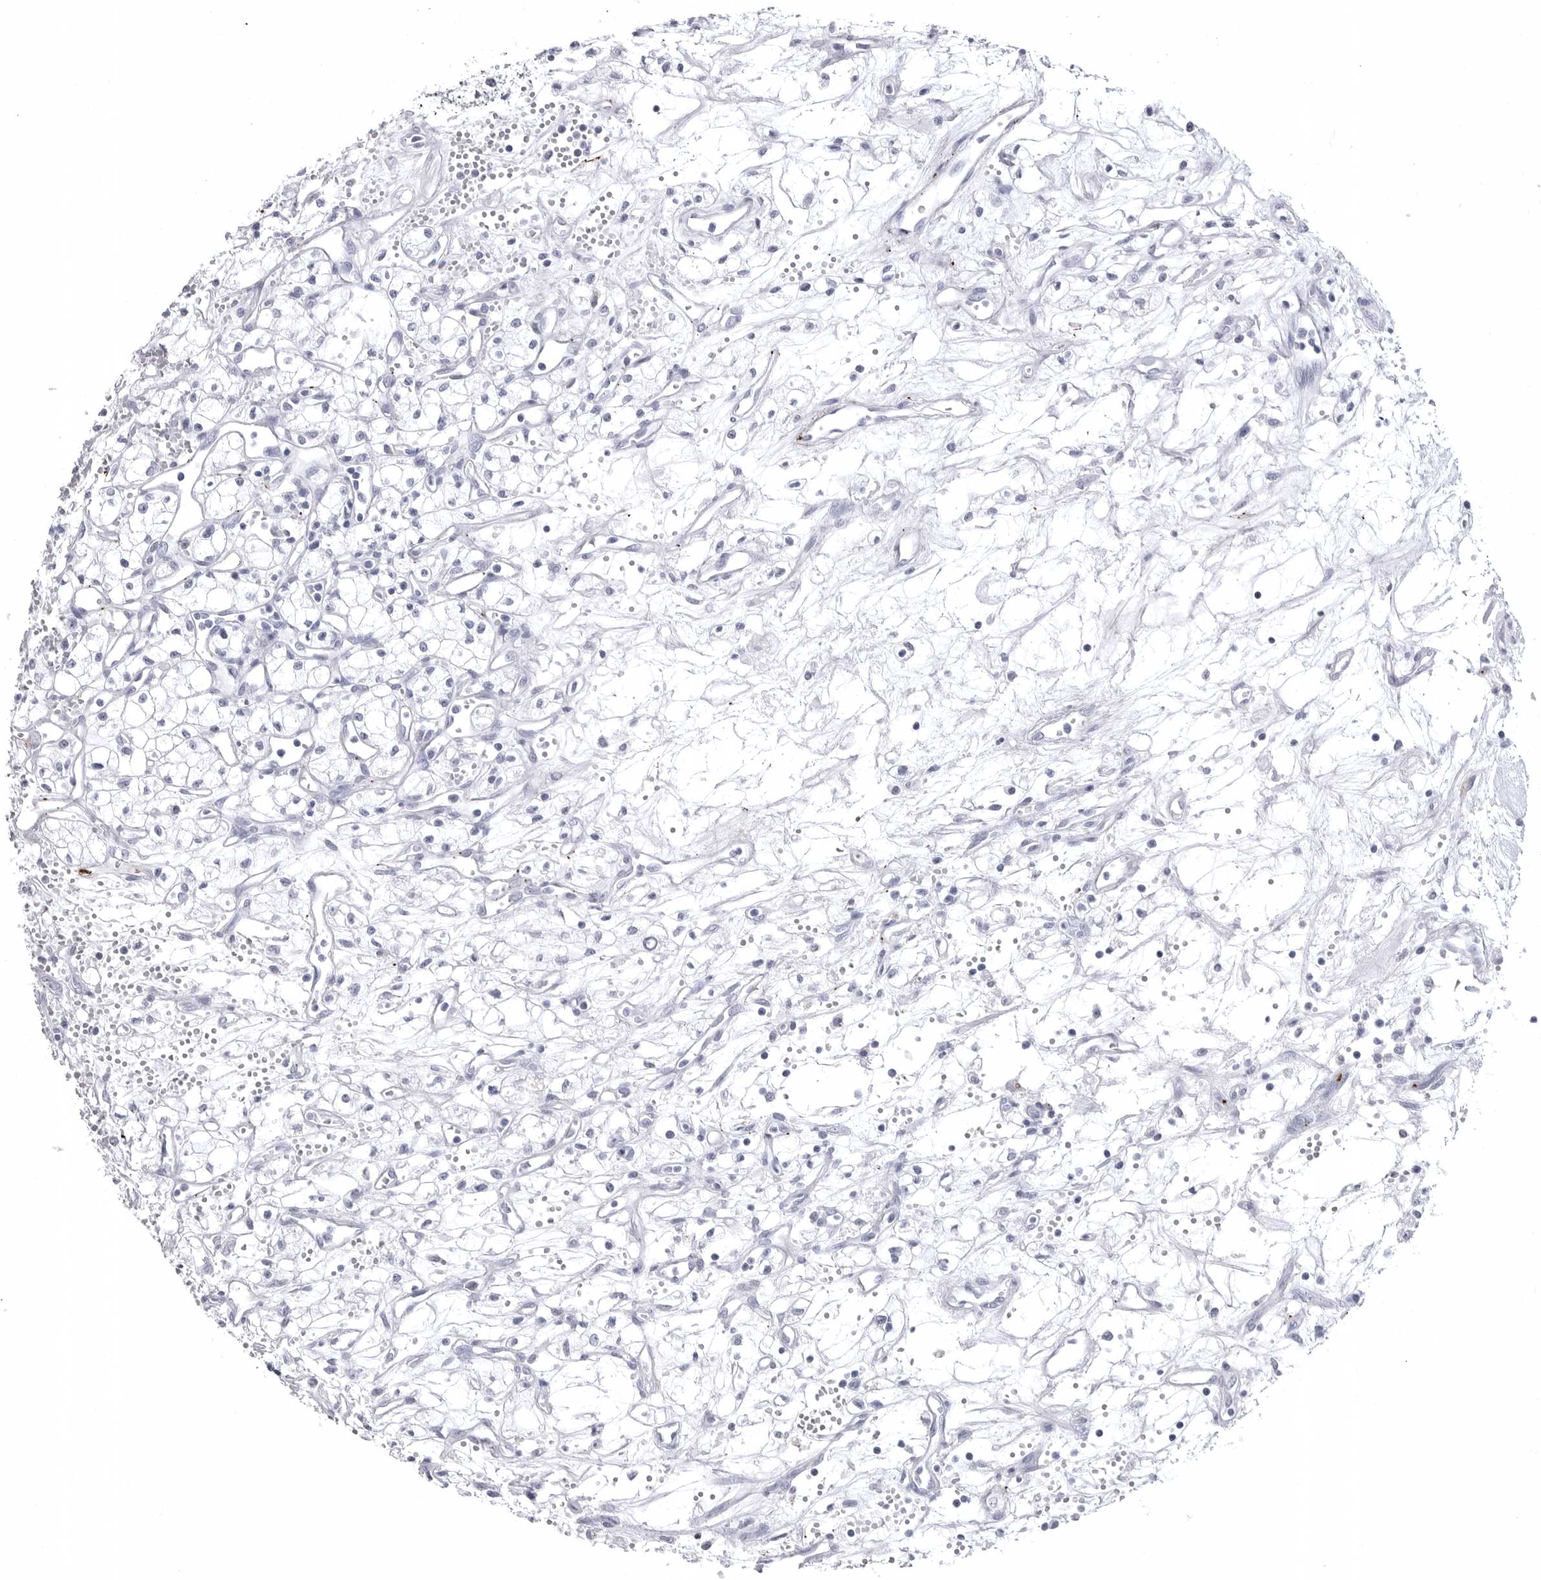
{"staining": {"intensity": "negative", "quantity": "none", "location": "none"}, "tissue": "renal cancer", "cell_type": "Tumor cells", "image_type": "cancer", "snomed": [{"axis": "morphology", "description": "Adenocarcinoma, NOS"}, {"axis": "topography", "description": "Kidney"}], "caption": "The histopathology image displays no staining of tumor cells in renal cancer (adenocarcinoma). The staining is performed using DAB brown chromogen with nuclei counter-stained in using hematoxylin.", "gene": "COL26A1", "patient": {"sex": "male", "age": 59}}